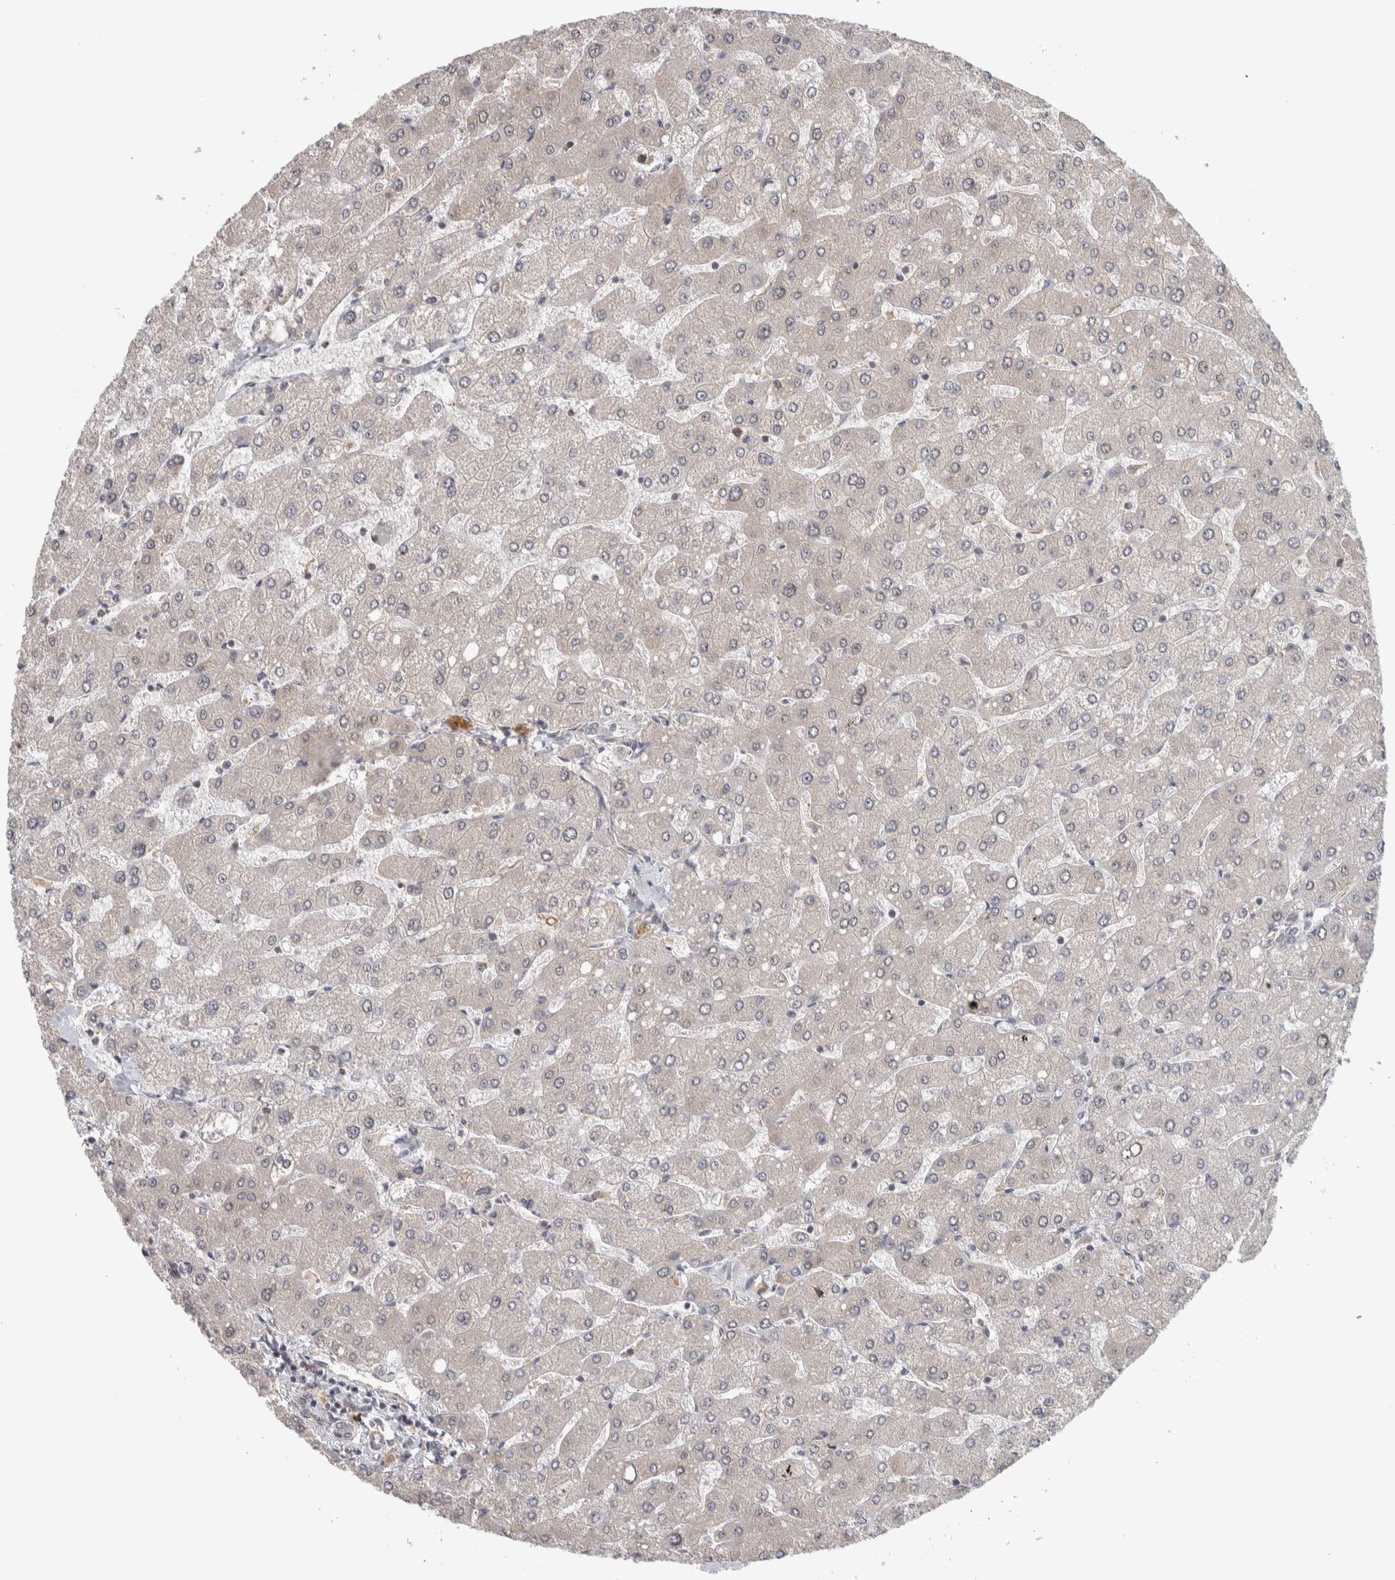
{"staining": {"intensity": "weak", "quantity": "<25%", "location": "cytoplasmic/membranous"}, "tissue": "liver", "cell_type": "Cholangiocytes", "image_type": "normal", "snomed": [{"axis": "morphology", "description": "Normal tissue, NOS"}, {"axis": "topography", "description": "Liver"}], "caption": "Histopathology image shows no significant protein staining in cholangiocytes of normal liver.", "gene": "TBC1D31", "patient": {"sex": "male", "age": 55}}